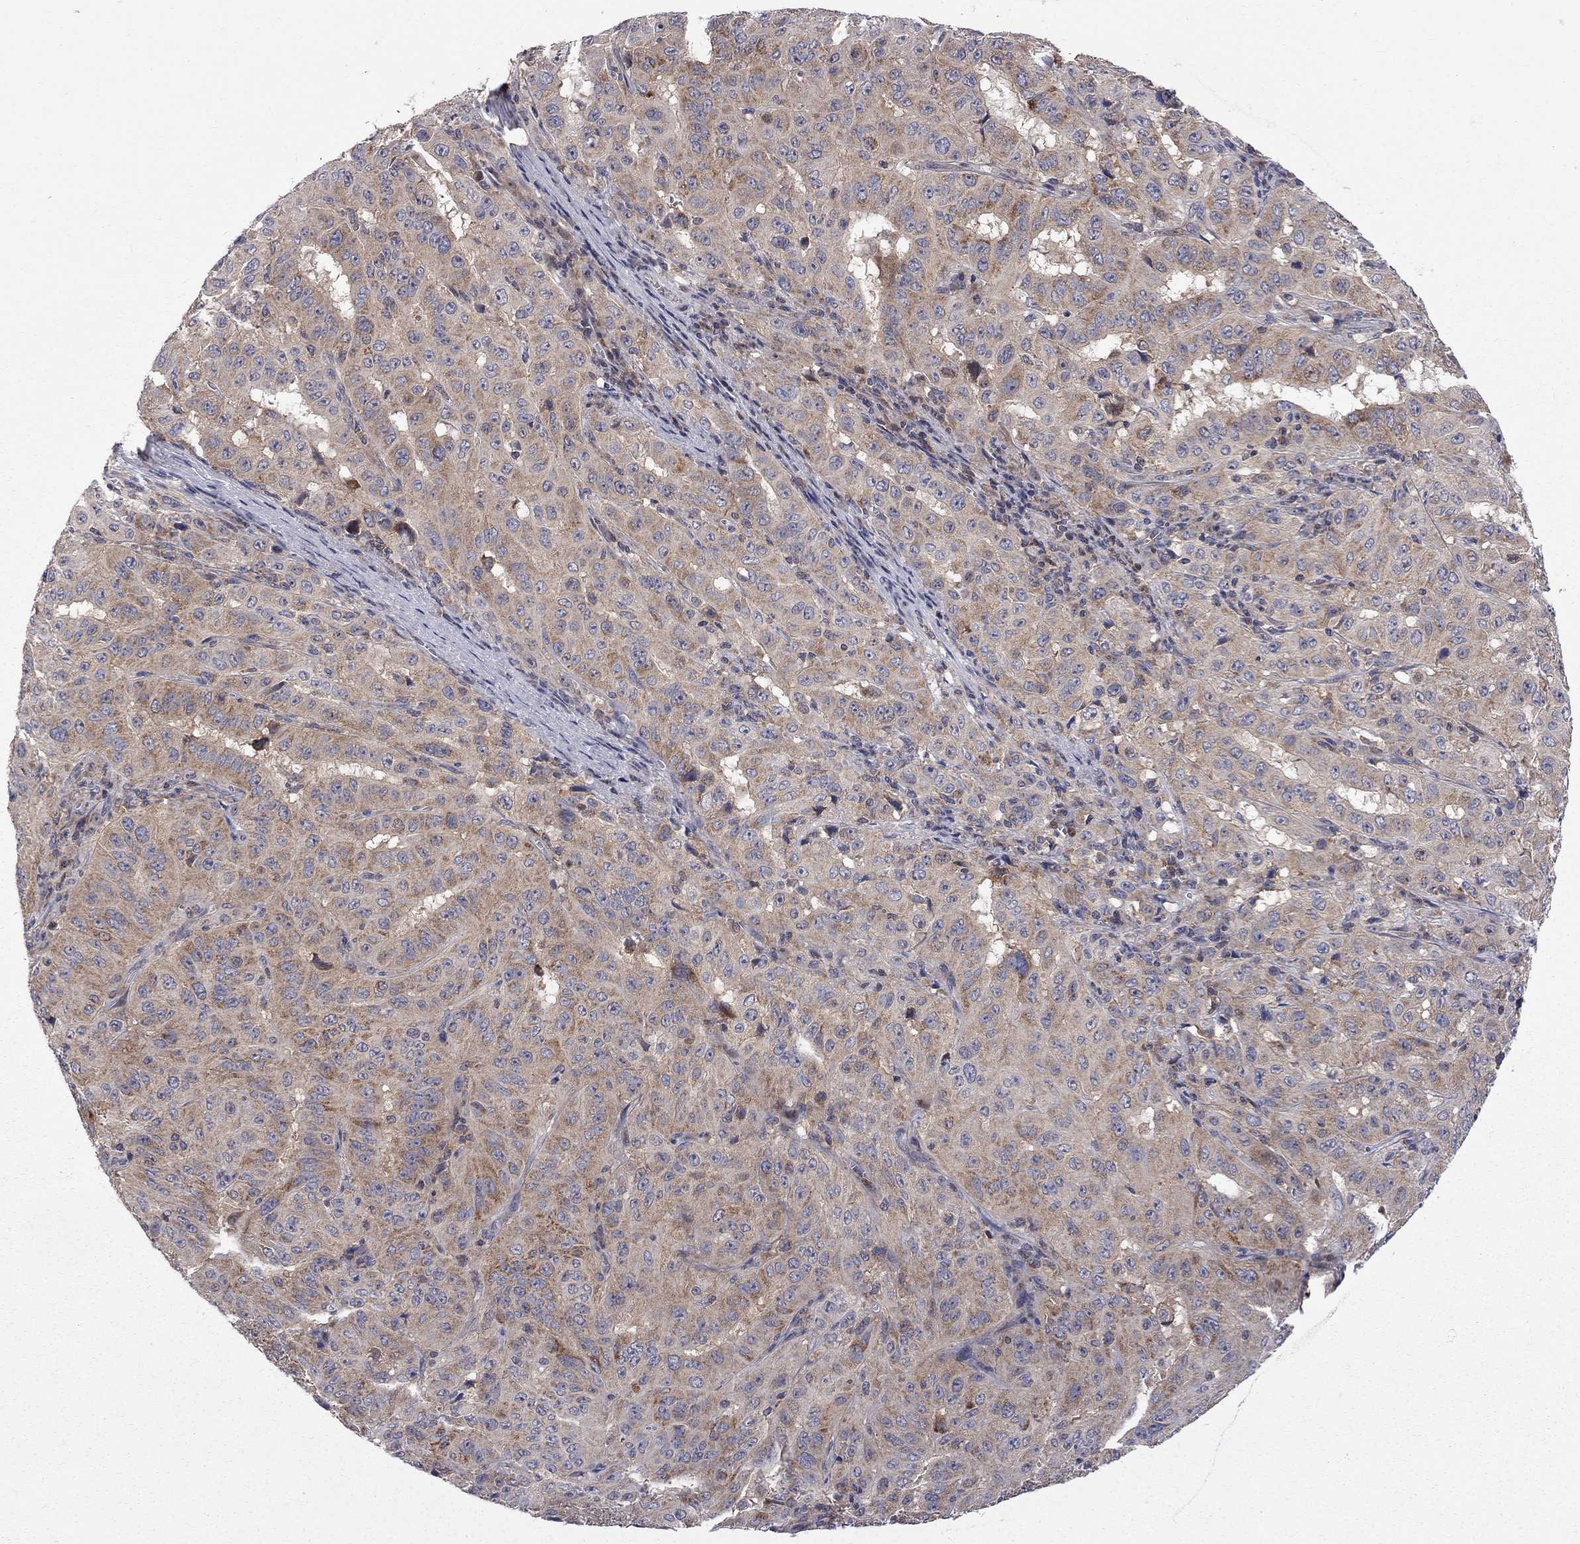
{"staining": {"intensity": "moderate", "quantity": "25%-75%", "location": "cytoplasmic/membranous"}, "tissue": "pancreatic cancer", "cell_type": "Tumor cells", "image_type": "cancer", "snomed": [{"axis": "morphology", "description": "Adenocarcinoma, NOS"}, {"axis": "topography", "description": "Pancreas"}], "caption": "IHC micrograph of human pancreatic cancer (adenocarcinoma) stained for a protein (brown), which shows medium levels of moderate cytoplasmic/membranous expression in about 25%-75% of tumor cells.", "gene": "CNOT11", "patient": {"sex": "male", "age": 63}}